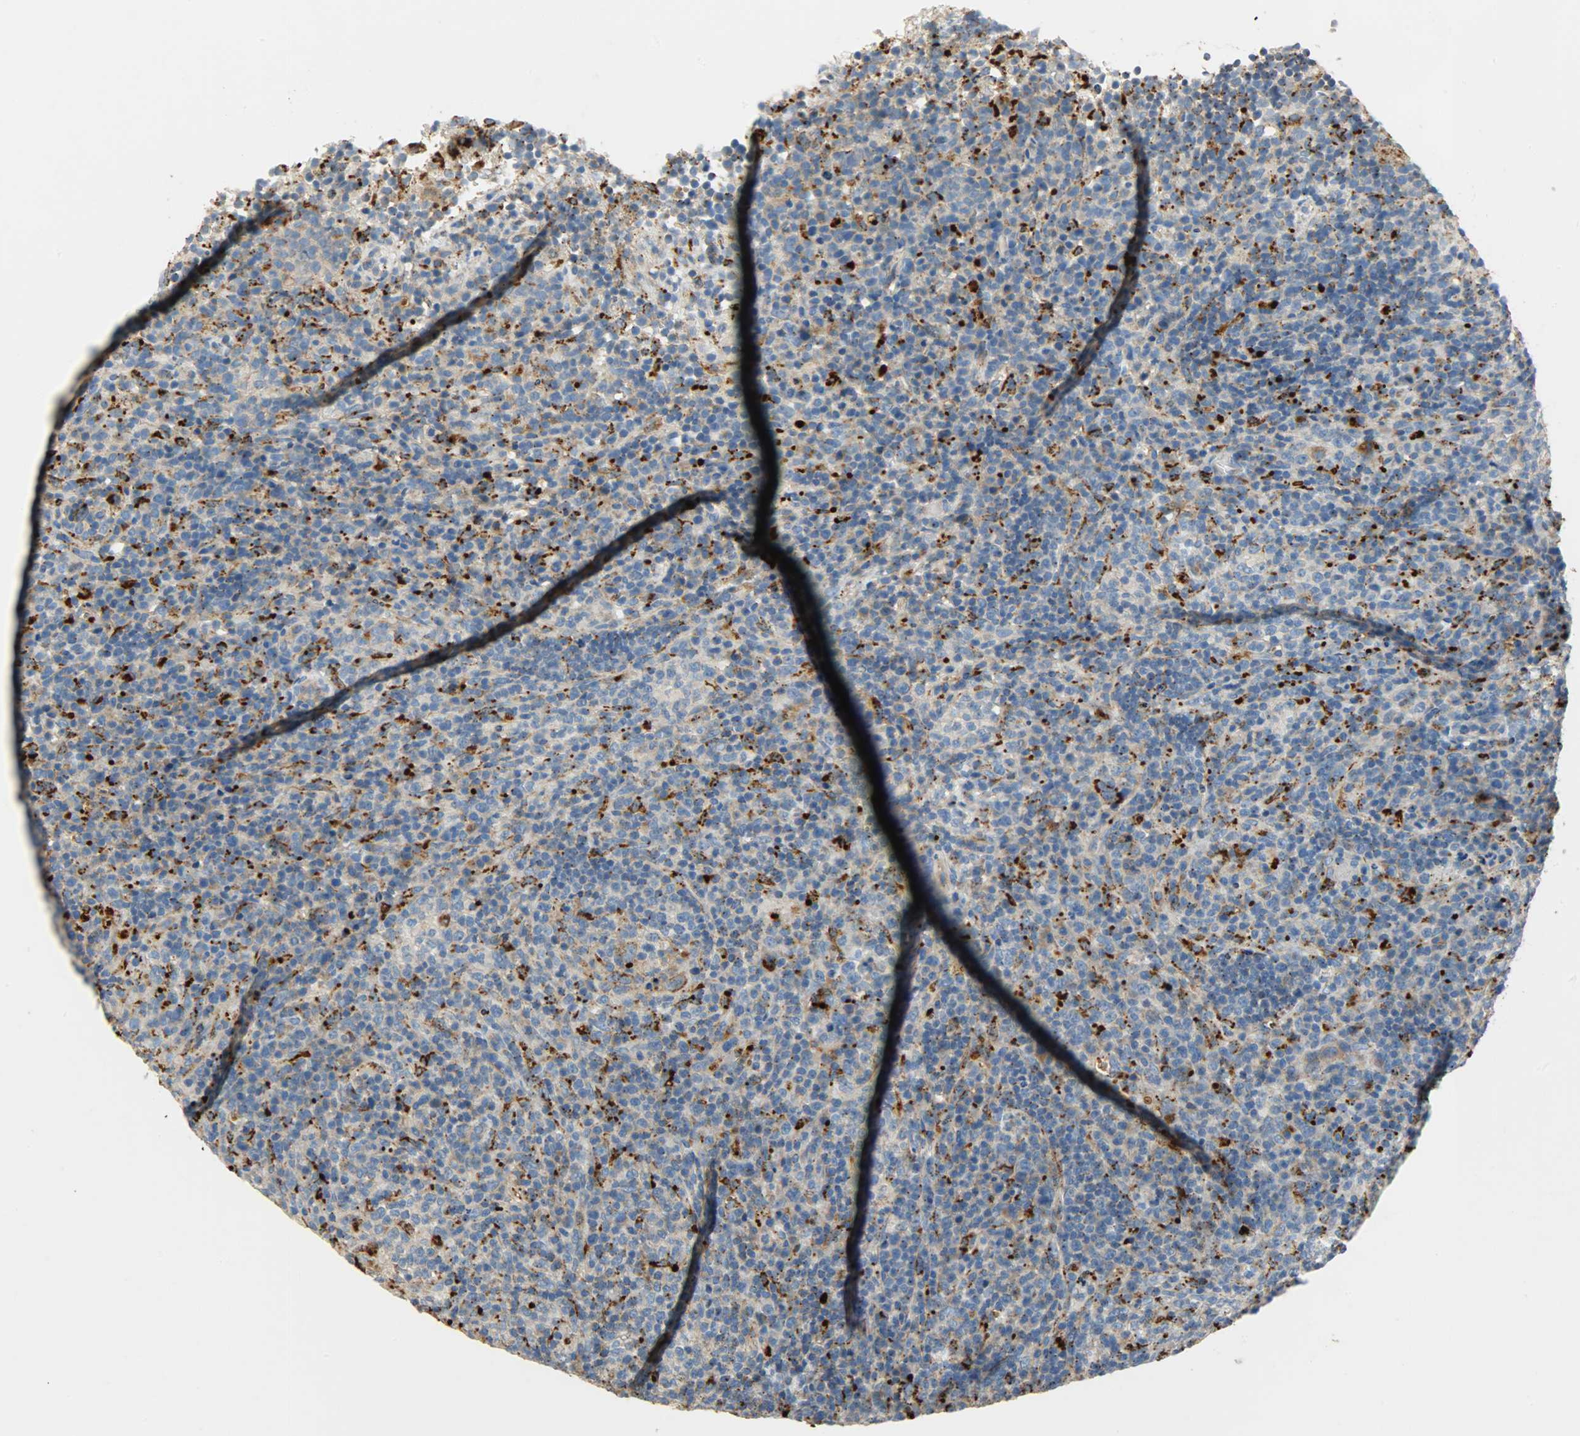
{"staining": {"intensity": "moderate", "quantity": "25%-75%", "location": "cytoplasmic/membranous"}, "tissue": "lymphoma", "cell_type": "Tumor cells", "image_type": "cancer", "snomed": [{"axis": "morphology", "description": "Malignant lymphoma, non-Hodgkin's type, High grade"}, {"axis": "topography", "description": "Lymph node"}], "caption": "Brown immunohistochemical staining in human high-grade malignant lymphoma, non-Hodgkin's type exhibits moderate cytoplasmic/membranous staining in approximately 25%-75% of tumor cells.", "gene": "ASAH1", "patient": {"sex": "female", "age": 76}}